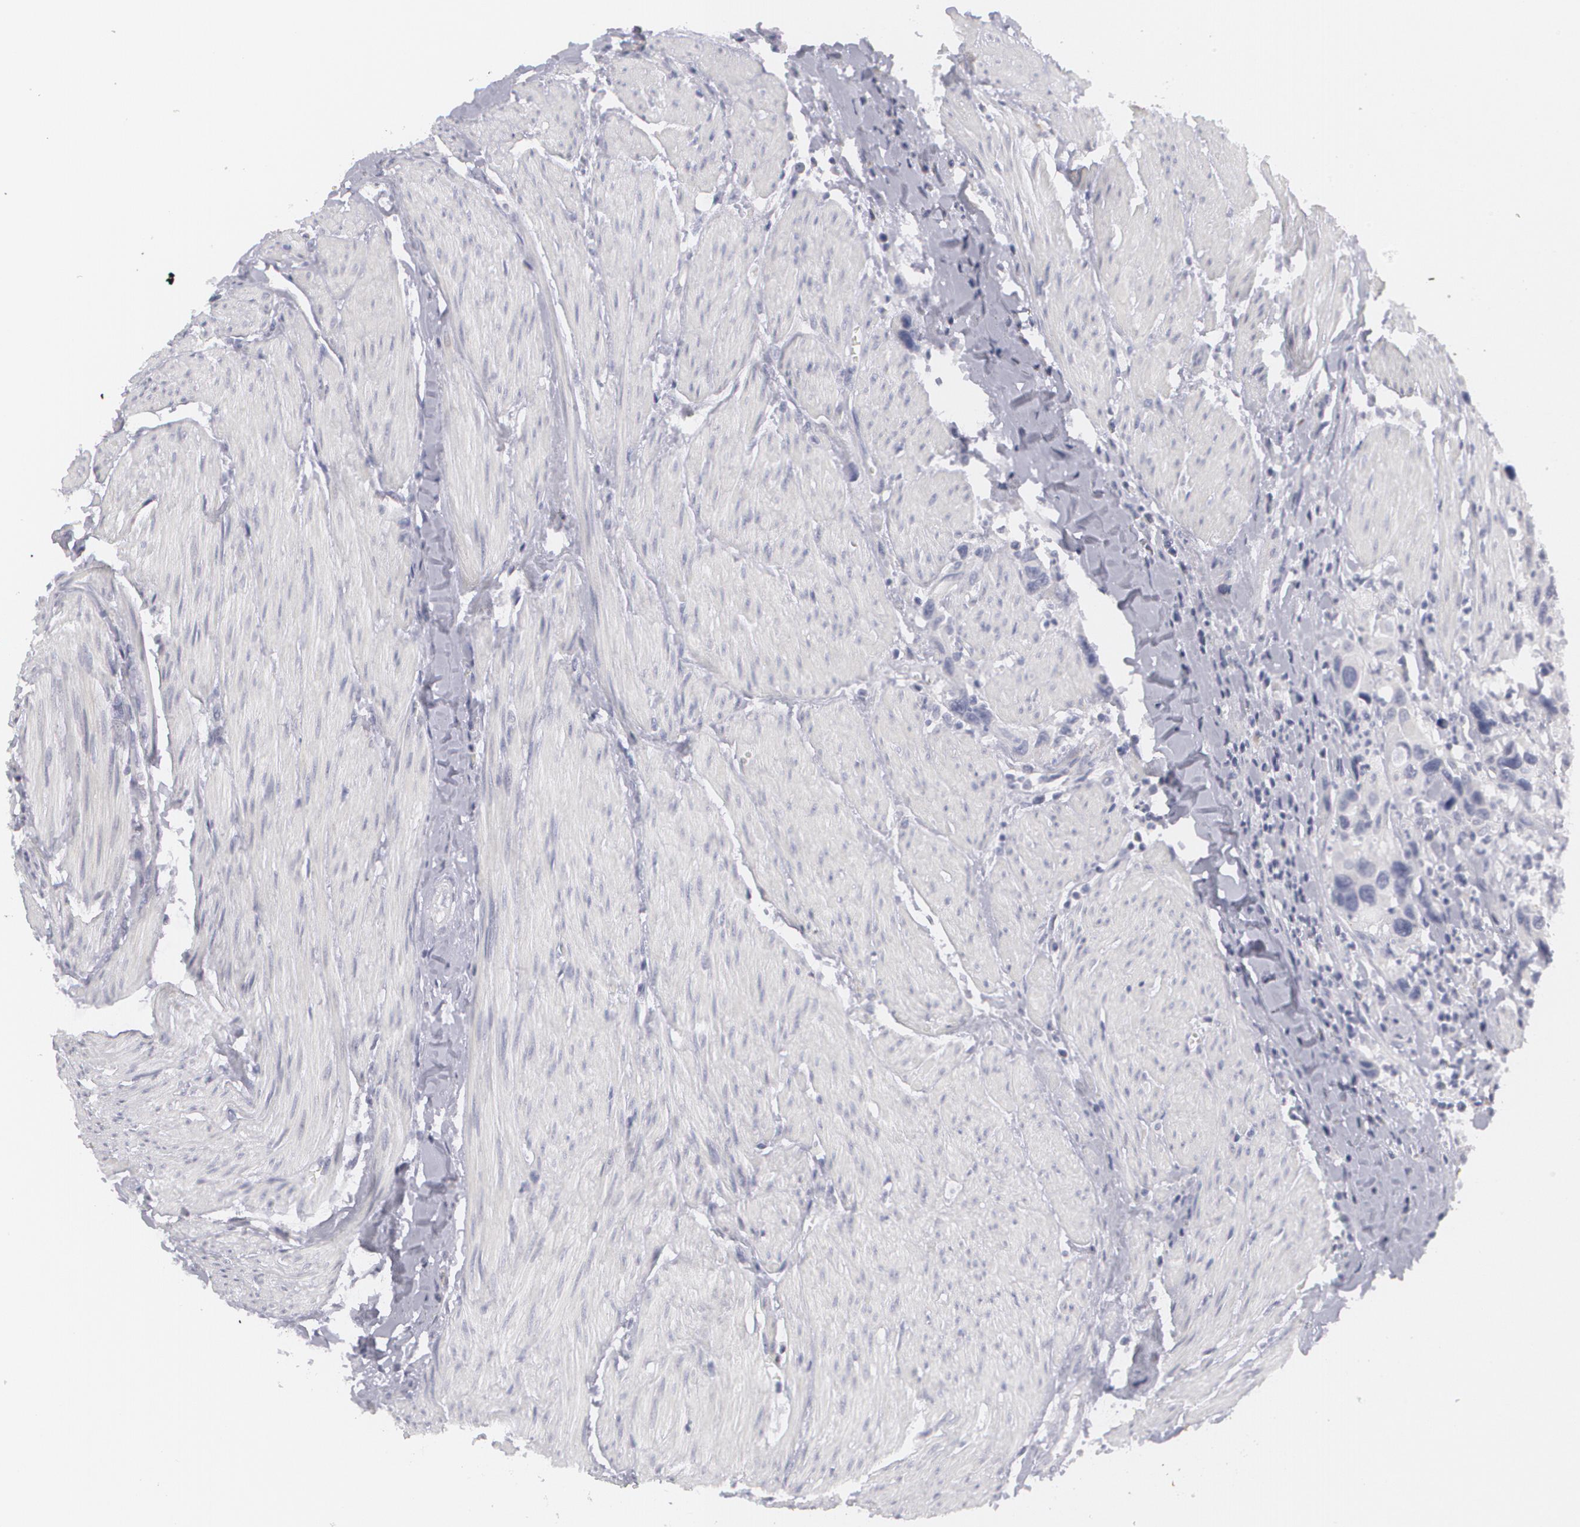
{"staining": {"intensity": "negative", "quantity": "none", "location": "none"}, "tissue": "urothelial cancer", "cell_type": "Tumor cells", "image_type": "cancer", "snomed": [{"axis": "morphology", "description": "Urothelial carcinoma, High grade"}, {"axis": "topography", "description": "Urinary bladder"}], "caption": "IHC micrograph of neoplastic tissue: urothelial cancer stained with DAB demonstrates no significant protein expression in tumor cells. (DAB immunohistochemistry visualized using brightfield microscopy, high magnification).", "gene": "MBNL3", "patient": {"sex": "male", "age": 66}}